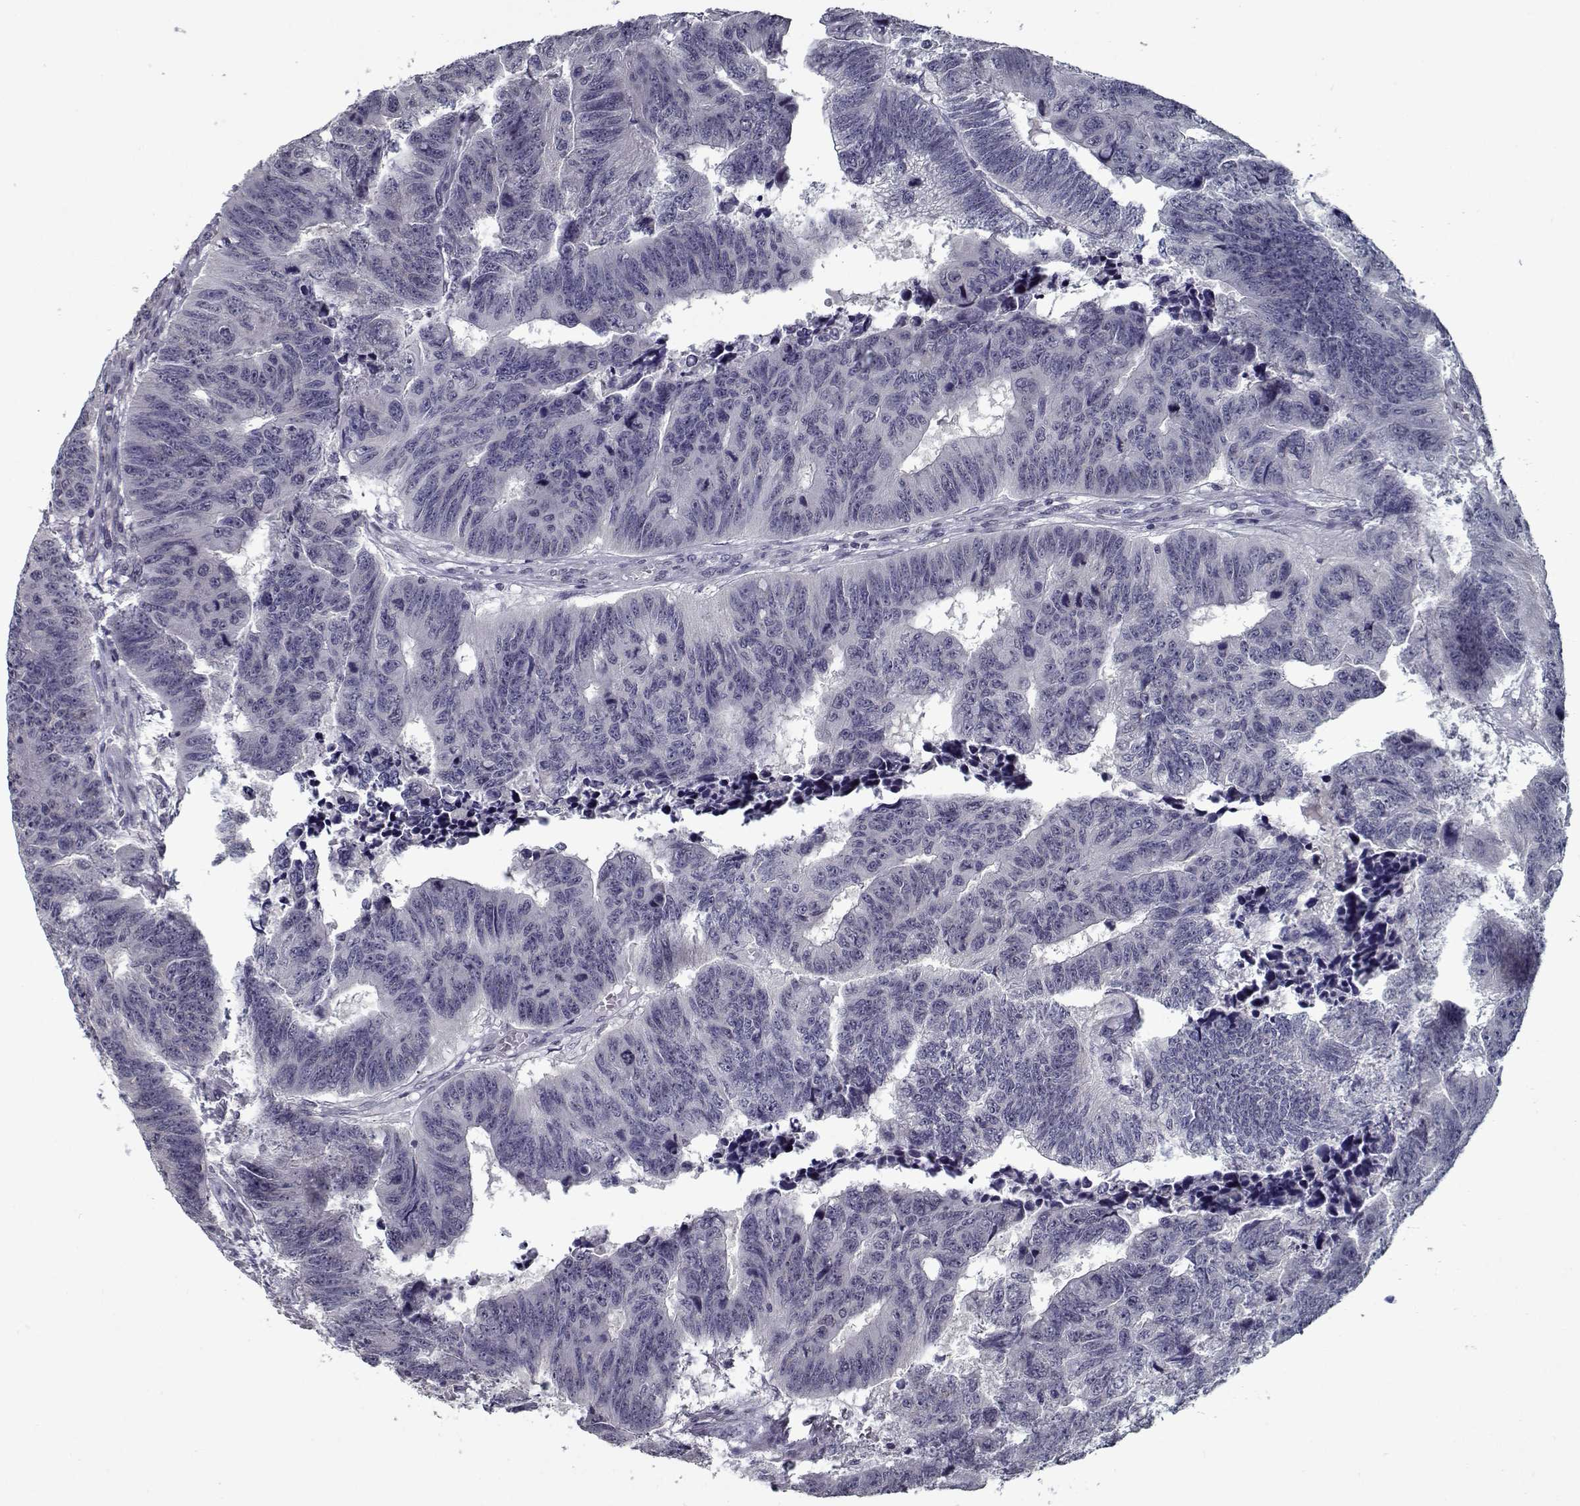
{"staining": {"intensity": "negative", "quantity": "none", "location": "none"}, "tissue": "colorectal cancer", "cell_type": "Tumor cells", "image_type": "cancer", "snomed": [{"axis": "morphology", "description": "Adenocarcinoma, NOS"}, {"axis": "topography", "description": "Appendix"}, {"axis": "topography", "description": "Colon"}, {"axis": "topography", "description": "Cecum"}, {"axis": "topography", "description": "Colon asc"}], "caption": "Immunohistochemistry micrograph of colorectal adenocarcinoma stained for a protein (brown), which shows no positivity in tumor cells.", "gene": "SEC16B", "patient": {"sex": "female", "age": 85}}